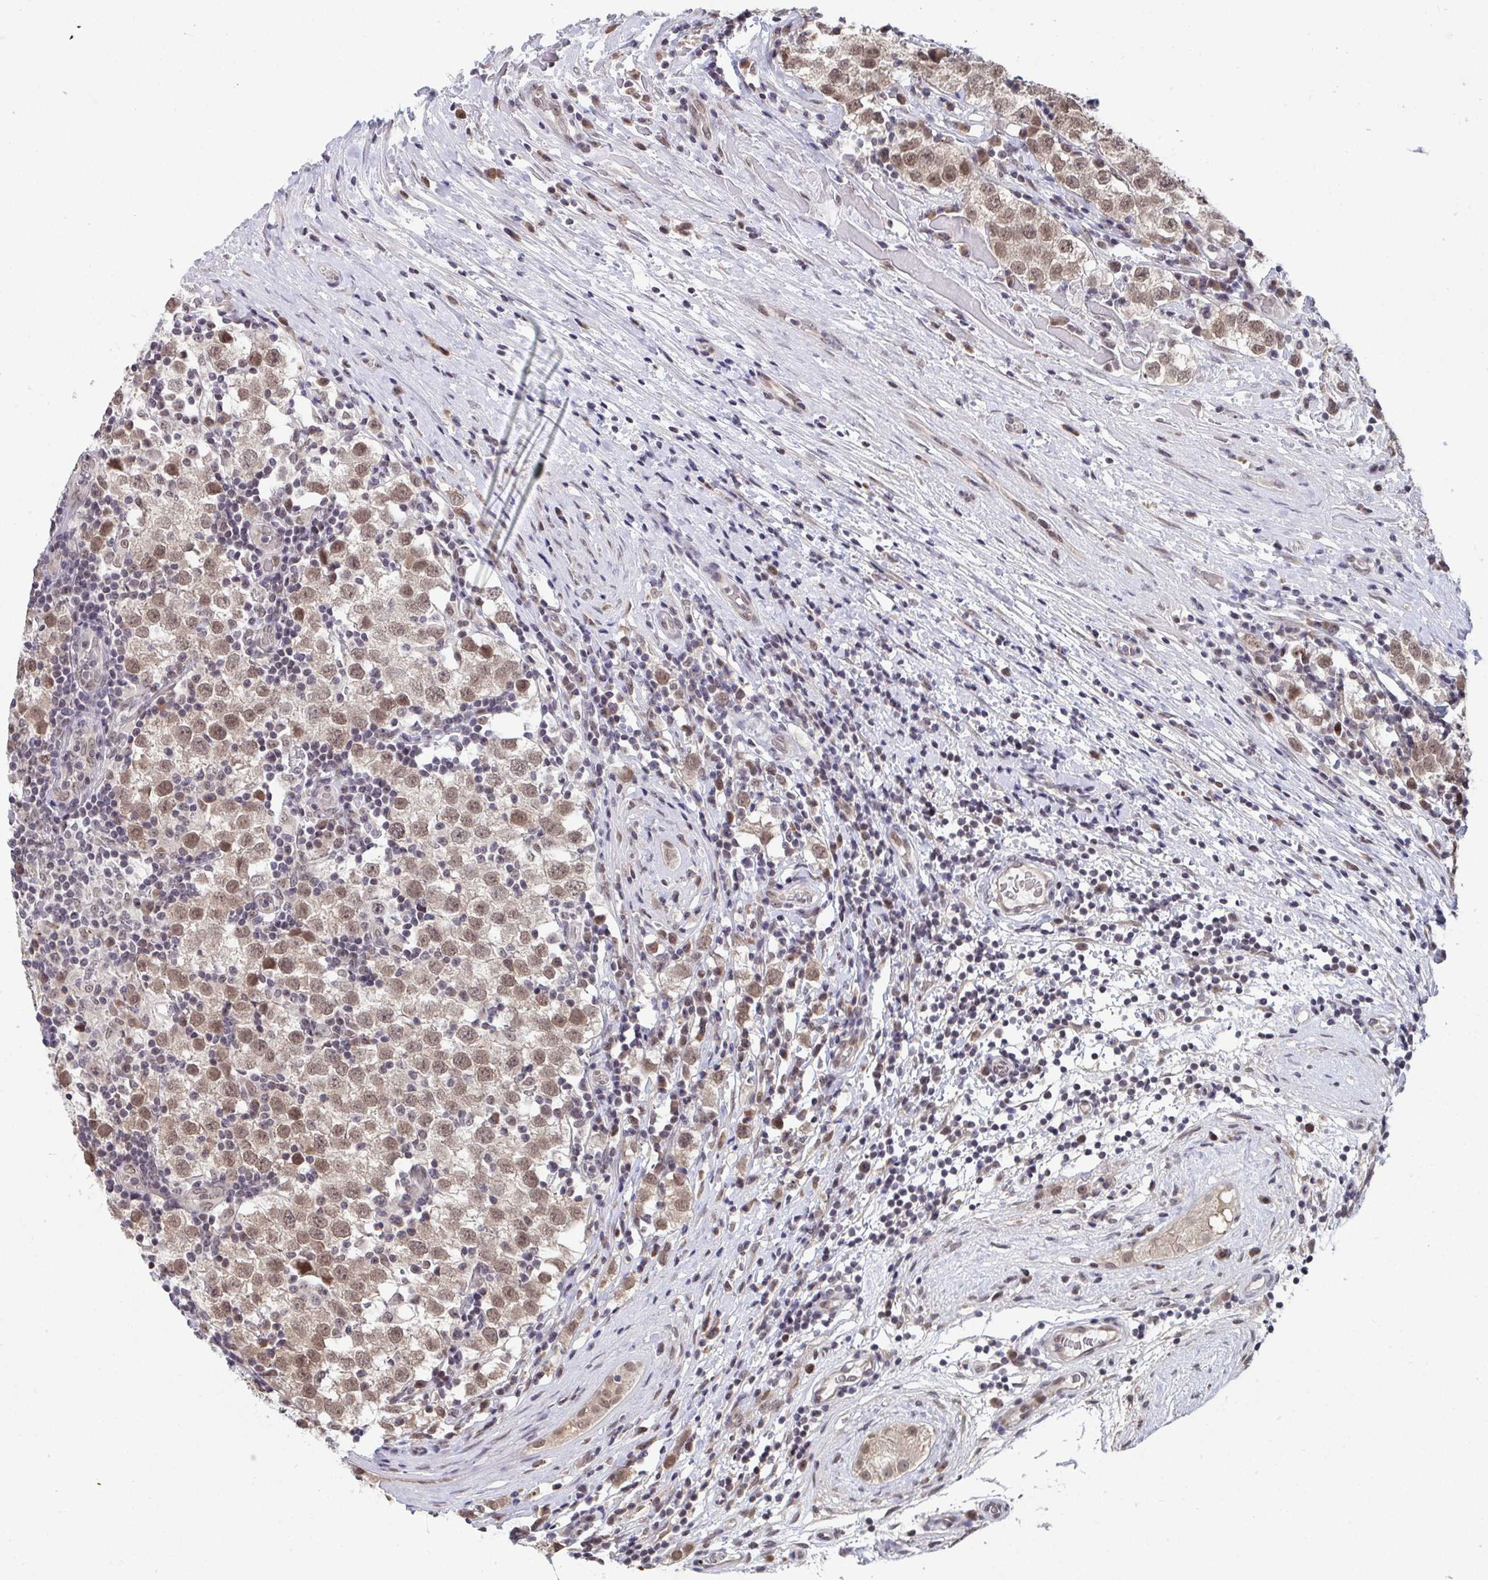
{"staining": {"intensity": "moderate", "quantity": ">75%", "location": "nuclear"}, "tissue": "testis cancer", "cell_type": "Tumor cells", "image_type": "cancer", "snomed": [{"axis": "morphology", "description": "Seminoma, NOS"}, {"axis": "topography", "description": "Testis"}], "caption": "About >75% of tumor cells in human testis cancer (seminoma) display moderate nuclear protein positivity as visualized by brown immunohistochemical staining.", "gene": "JMJD1C", "patient": {"sex": "male", "age": 34}}